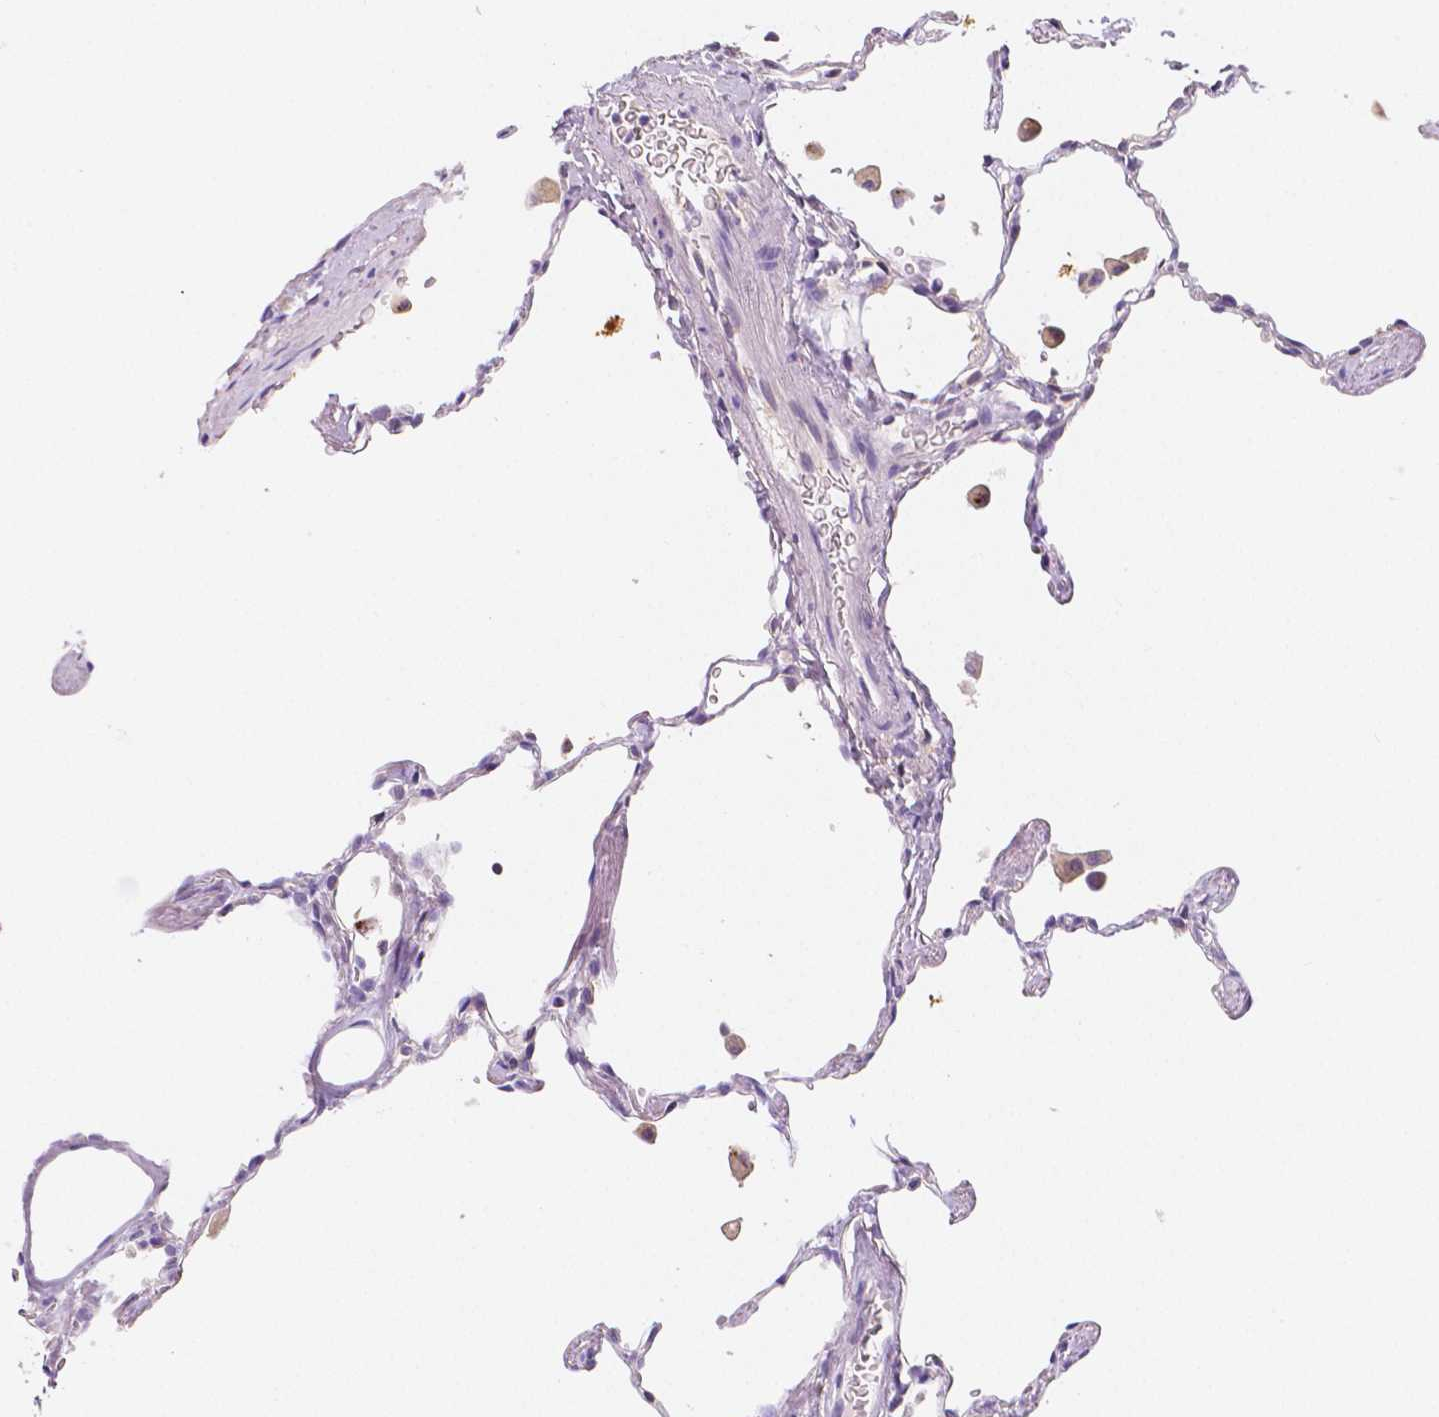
{"staining": {"intensity": "negative", "quantity": "none", "location": "none"}, "tissue": "lung", "cell_type": "Alveolar cells", "image_type": "normal", "snomed": [{"axis": "morphology", "description": "Normal tissue, NOS"}, {"axis": "topography", "description": "Lung"}], "caption": "Alveolar cells show no significant positivity in benign lung. Brightfield microscopy of IHC stained with DAB (brown) and hematoxylin (blue), captured at high magnification.", "gene": "GABRD", "patient": {"sex": "female", "age": 47}}